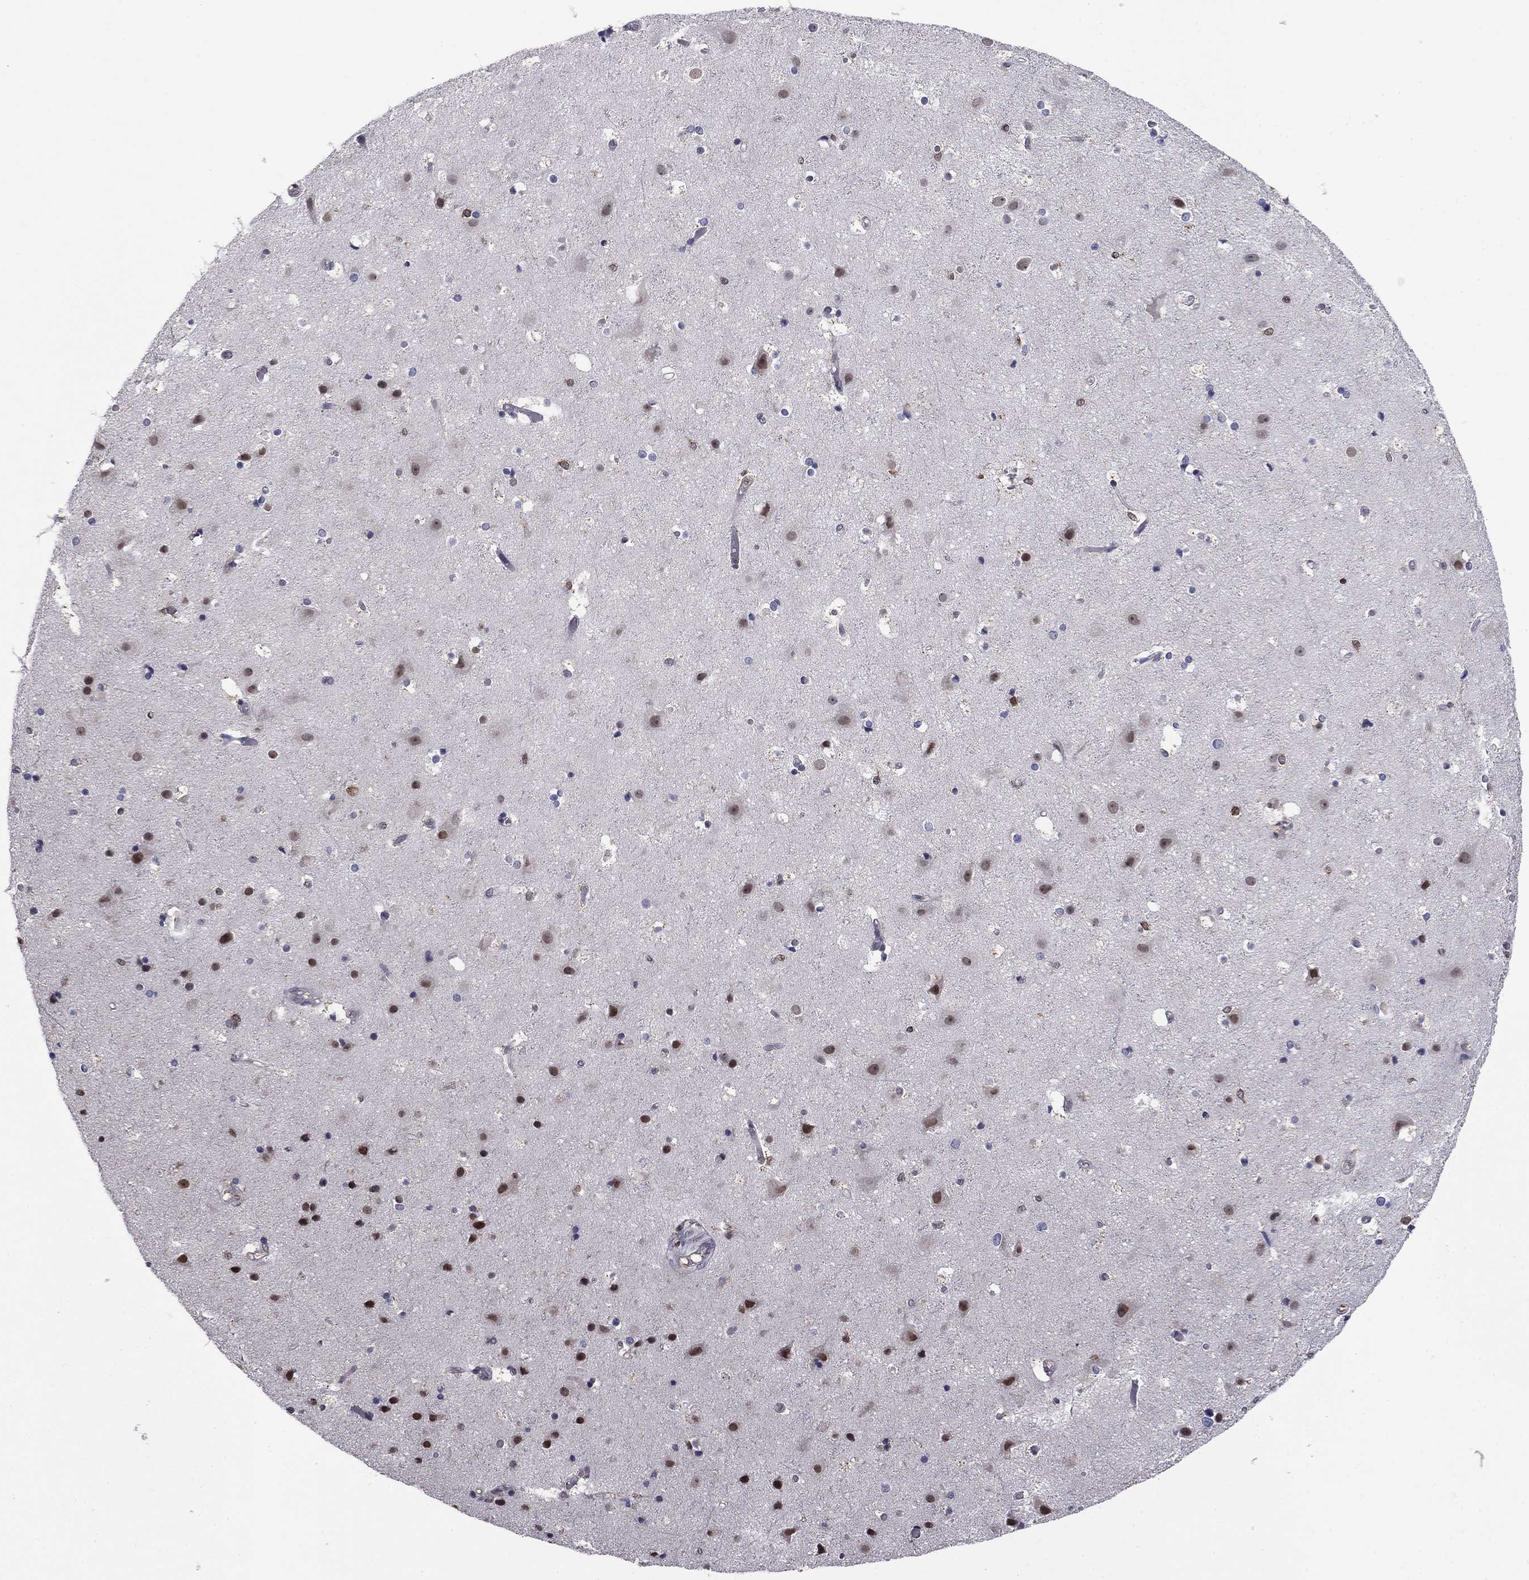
{"staining": {"intensity": "negative", "quantity": "none", "location": "none"}, "tissue": "cerebral cortex", "cell_type": "Endothelial cells", "image_type": "normal", "snomed": [{"axis": "morphology", "description": "Normal tissue, NOS"}, {"axis": "topography", "description": "Cerebral cortex"}], "caption": "Cerebral cortex was stained to show a protein in brown. There is no significant expression in endothelial cells. (DAB (3,3'-diaminobenzidine) IHC with hematoxylin counter stain).", "gene": "PLCB2", "patient": {"sex": "female", "age": 52}}